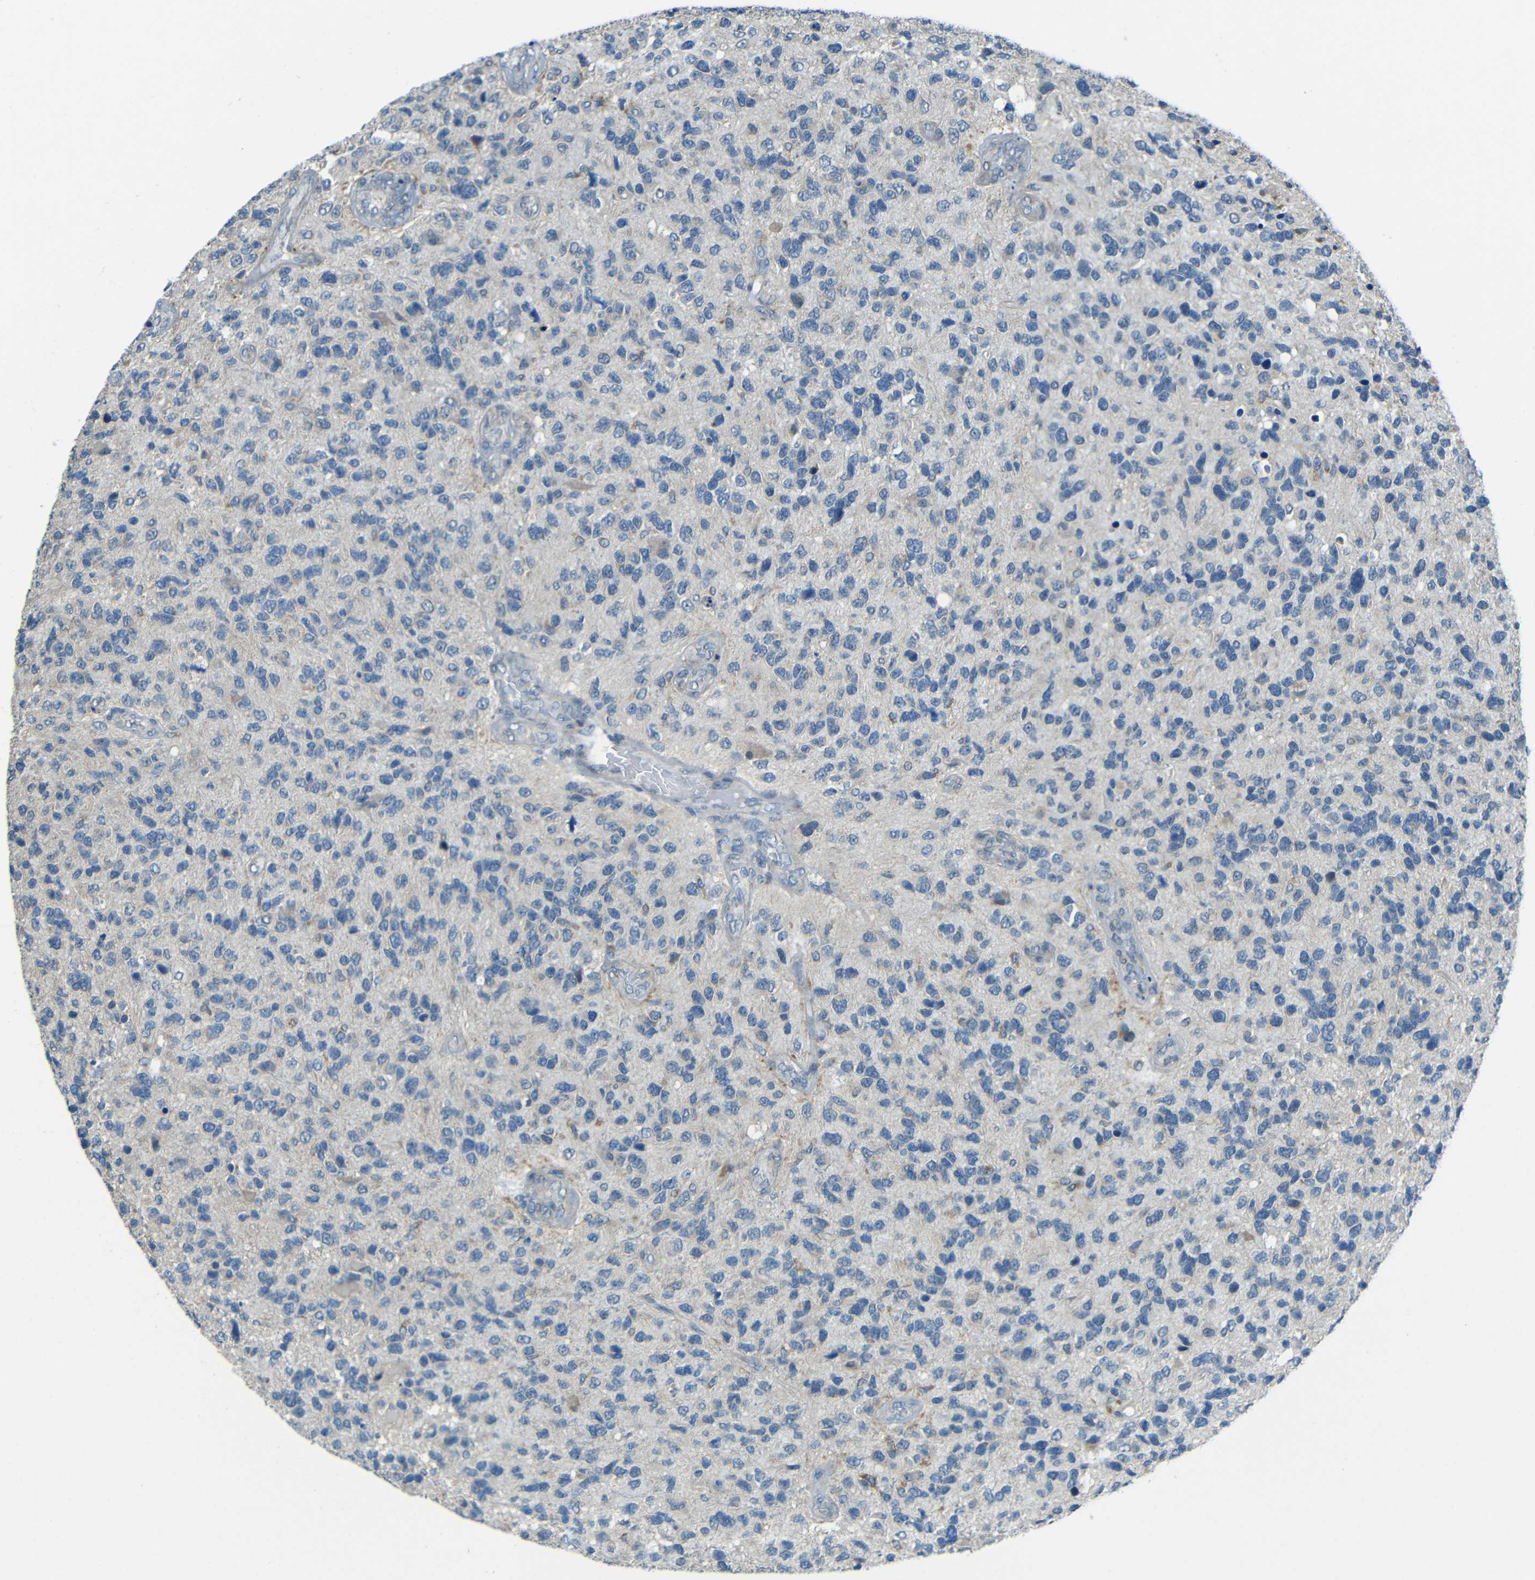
{"staining": {"intensity": "negative", "quantity": "none", "location": "none"}, "tissue": "glioma", "cell_type": "Tumor cells", "image_type": "cancer", "snomed": [{"axis": "morphology", "description": "Glioma, malignant, High grade"}, {"axis": "topography", "description": "Brain"}], "caption": "Protein analysis of high-grade glioma (malignant) reveals no significant expression in tumor cells.", "gene": "ANKRD22", "patient": {"sex": "female", "age": 58}}